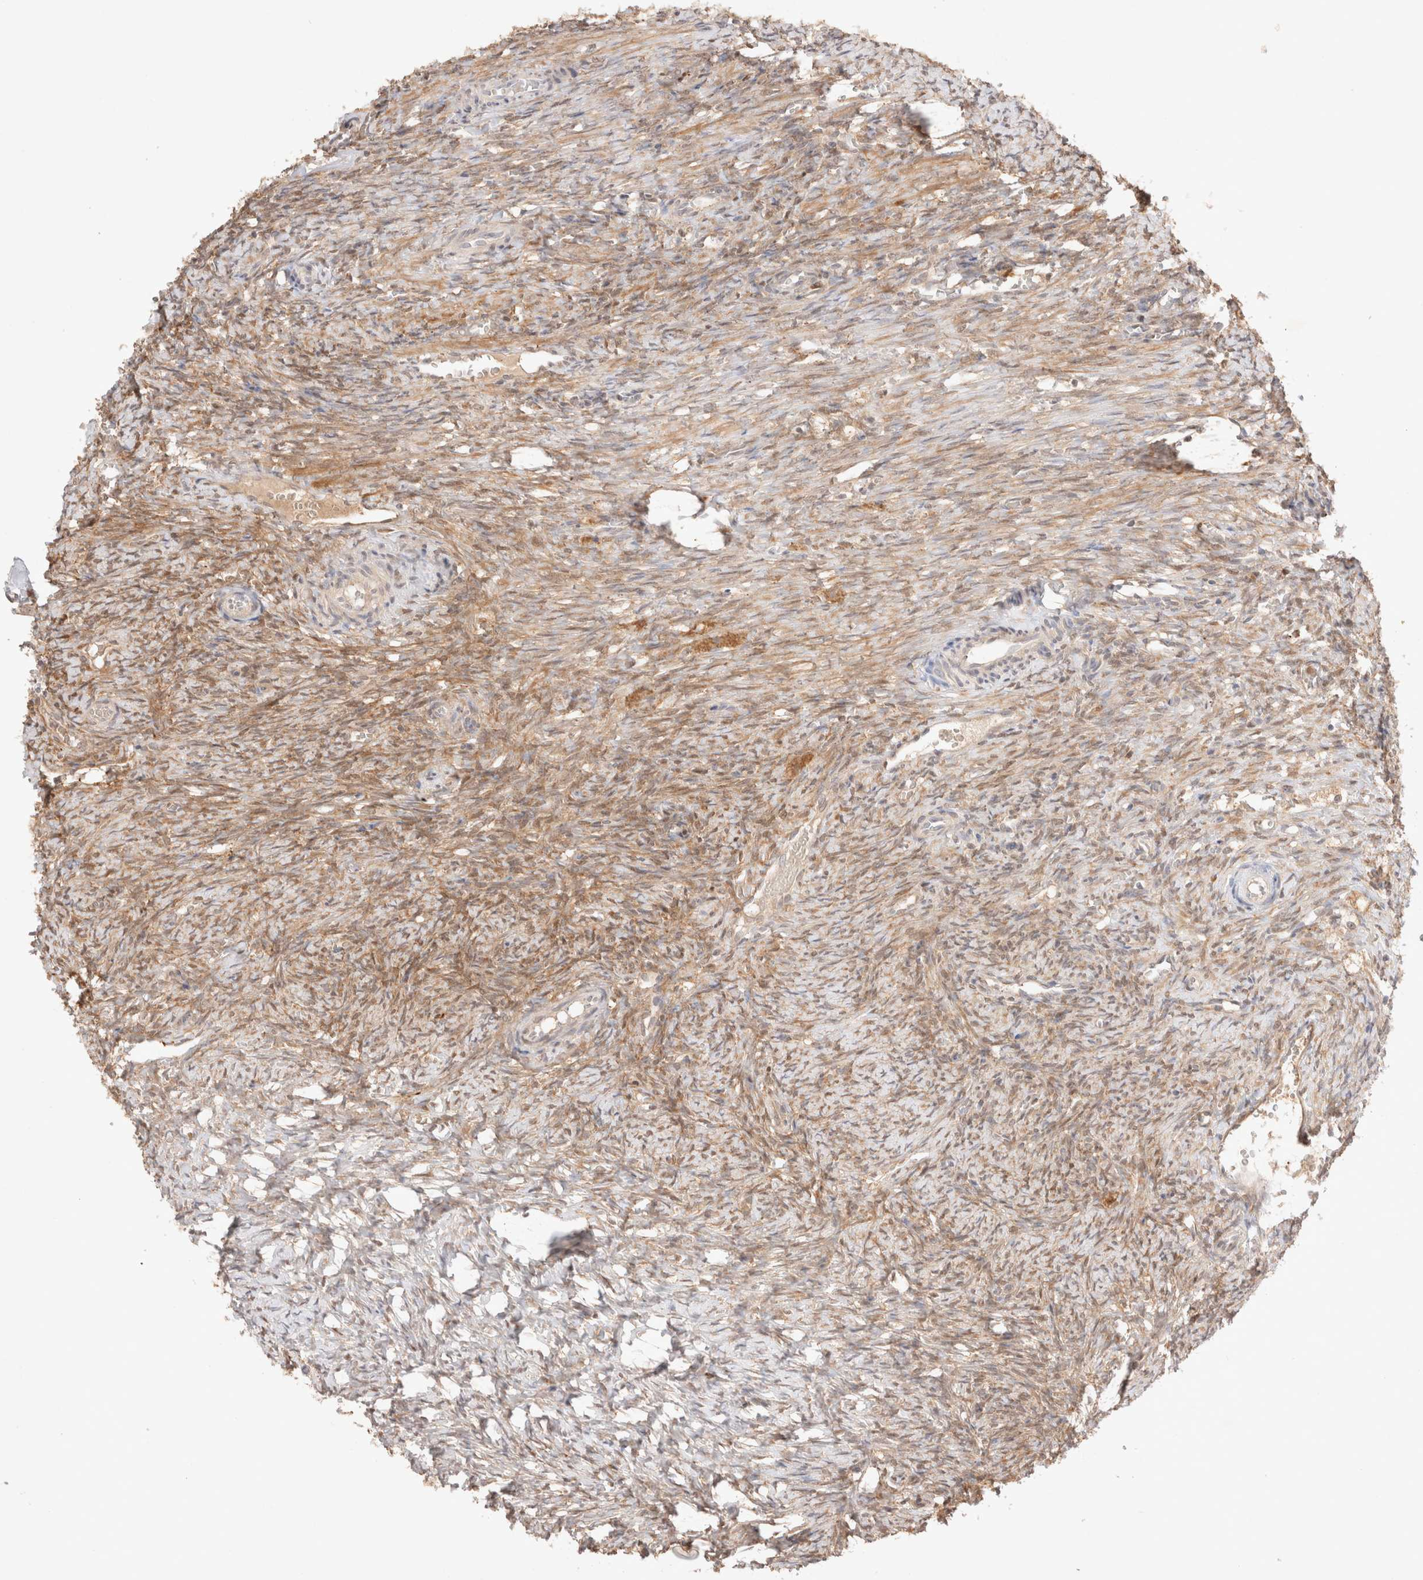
{"staining": {"intensity": "moderate", "quantity": ">75%", "location": "cytoplasmic/membranous"}, "tissue": "ovary", "cell_type": "Follicle cells", "image_type": "normal", "snomed": [{"axis": "morphology", "description": "Normal tissue, NOS"}, {"axis": "topography", "description": "Ovary"}], "caption": "This is a histology image of immunohistochemistry staining of unremarkable ovary, which shows moderate positivity in the cytoplasmic/membranous of follicle cells.", "gene": "STARD10", "patient": {"sex": "female", "age": 41}}